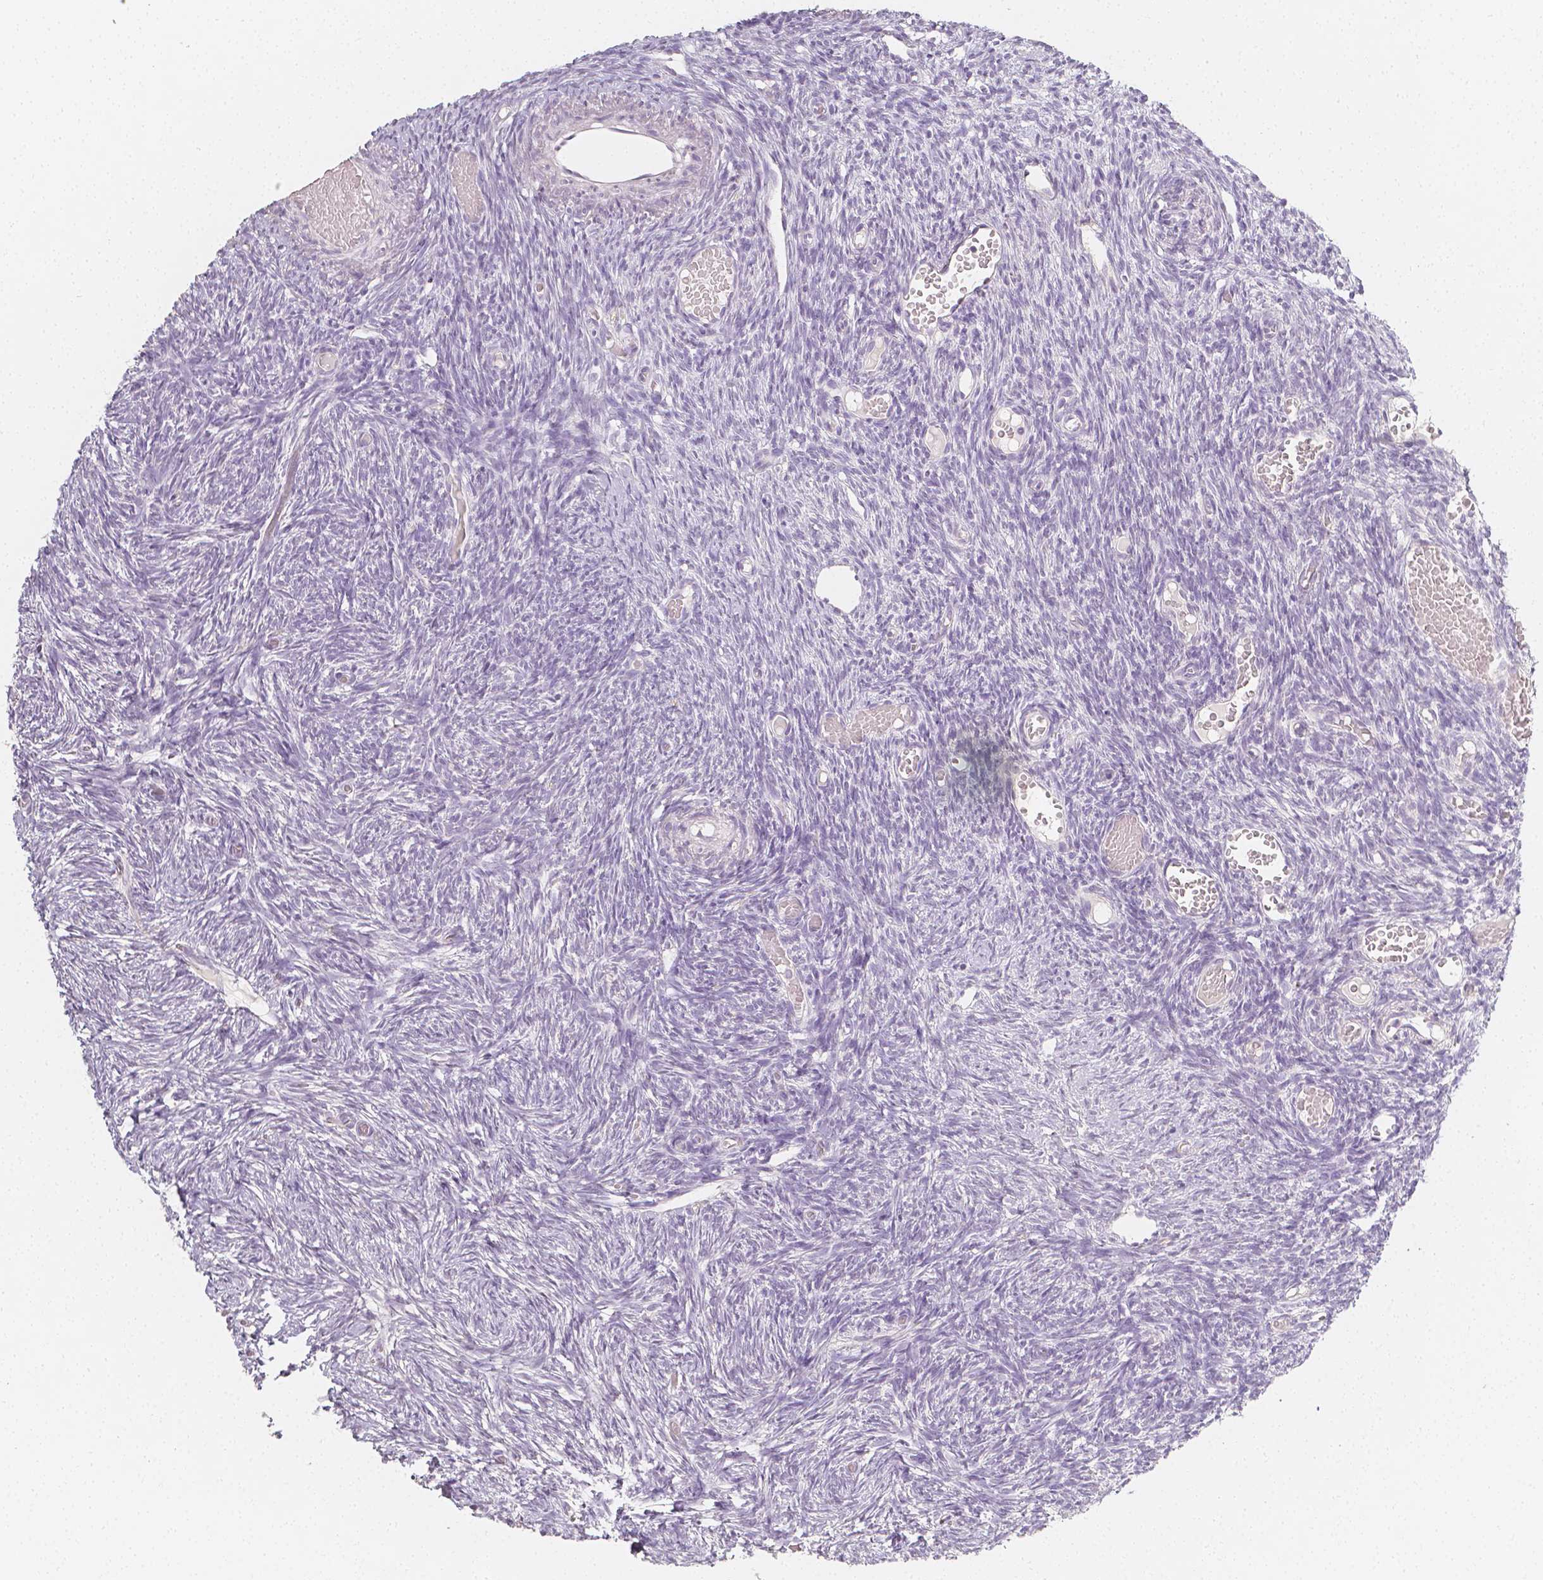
{"staining": {"intensity": "negative", "quantity": "none", "location": "none"}, "tissue": "ovary", "cell_type": "Ovarian stroma cells", "image_type": "normal", "snomed": [{"axis": "morphology", "description": "Normal tissue, NOS"}, {"axis": "topography", "description": "Ovary"}], "caption": "Immunohistochemistry of unremarkable ovary shows no staining in ovarian stroma cells. (DAB (3,3'-diaminobenzidine) immunohistochemistry visualized using brightfield microscopy, high magnification).", "gene": "THY1", "patient": {"sex": "female", "age": 39}}